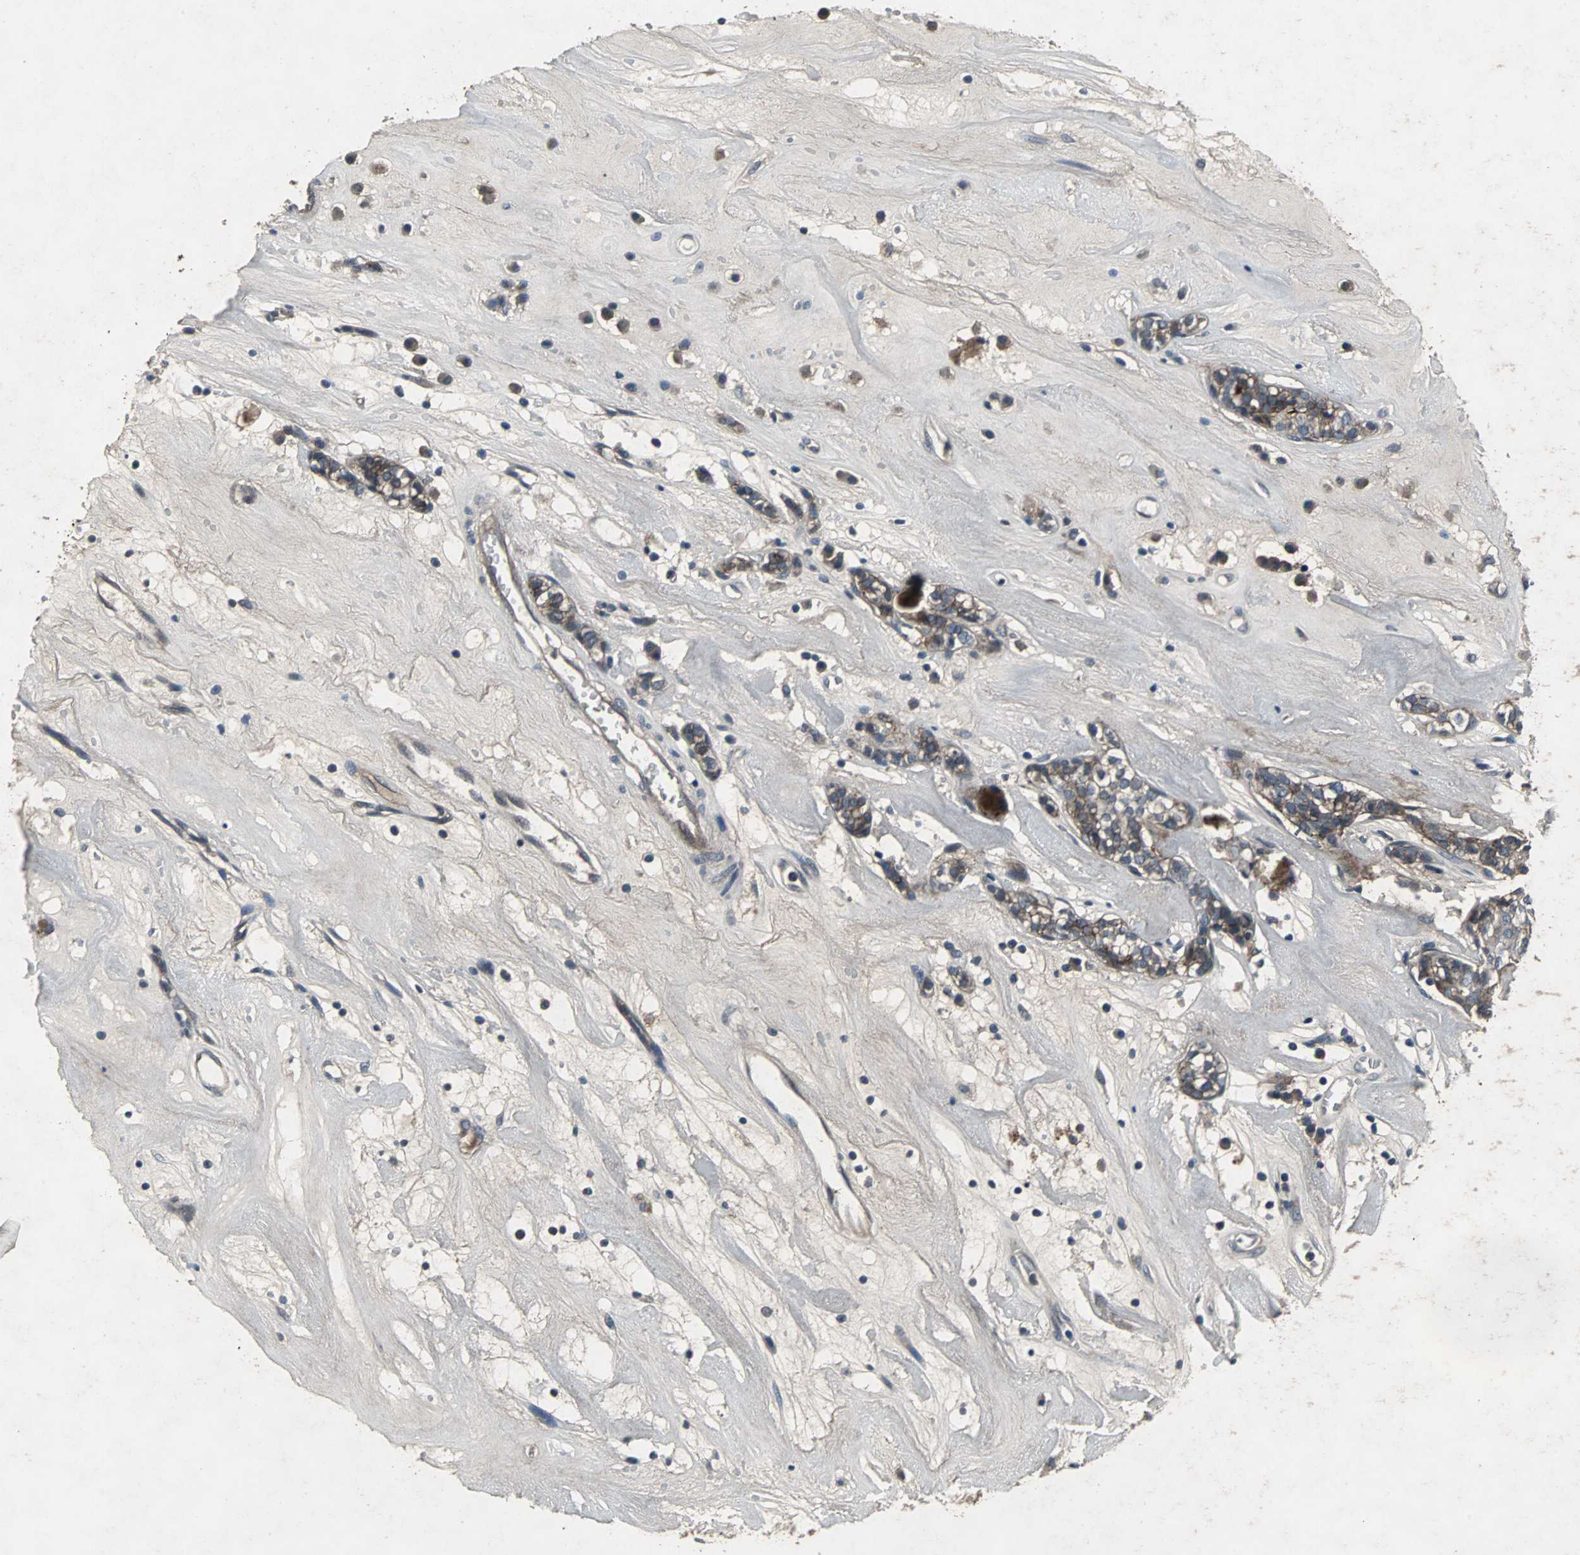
{"staining": {"intensity": "moderate", "quantity": ">75%", "location": "cytoplasmic/membranous"}, "tissue": "head and neck cancer", "cell_type": "Tumor cells", "image_type": "cancer", "snomed": [{"axis": "morphology", "description": "Adenocarcinoma, NOS"}, {"axis": "topography", "description": "Salivary gland"}, {"axis": "topography", "description": "Head-Neck"}], "caption": "Immunohistochemistry of human head and neck adenocarcinoma shows medium levels of moderate cytoplasmic/membranous staining in approximately >75% of tumor cells.", "gene": "F11R", "patient": {"sex": "female", "age": 65}}